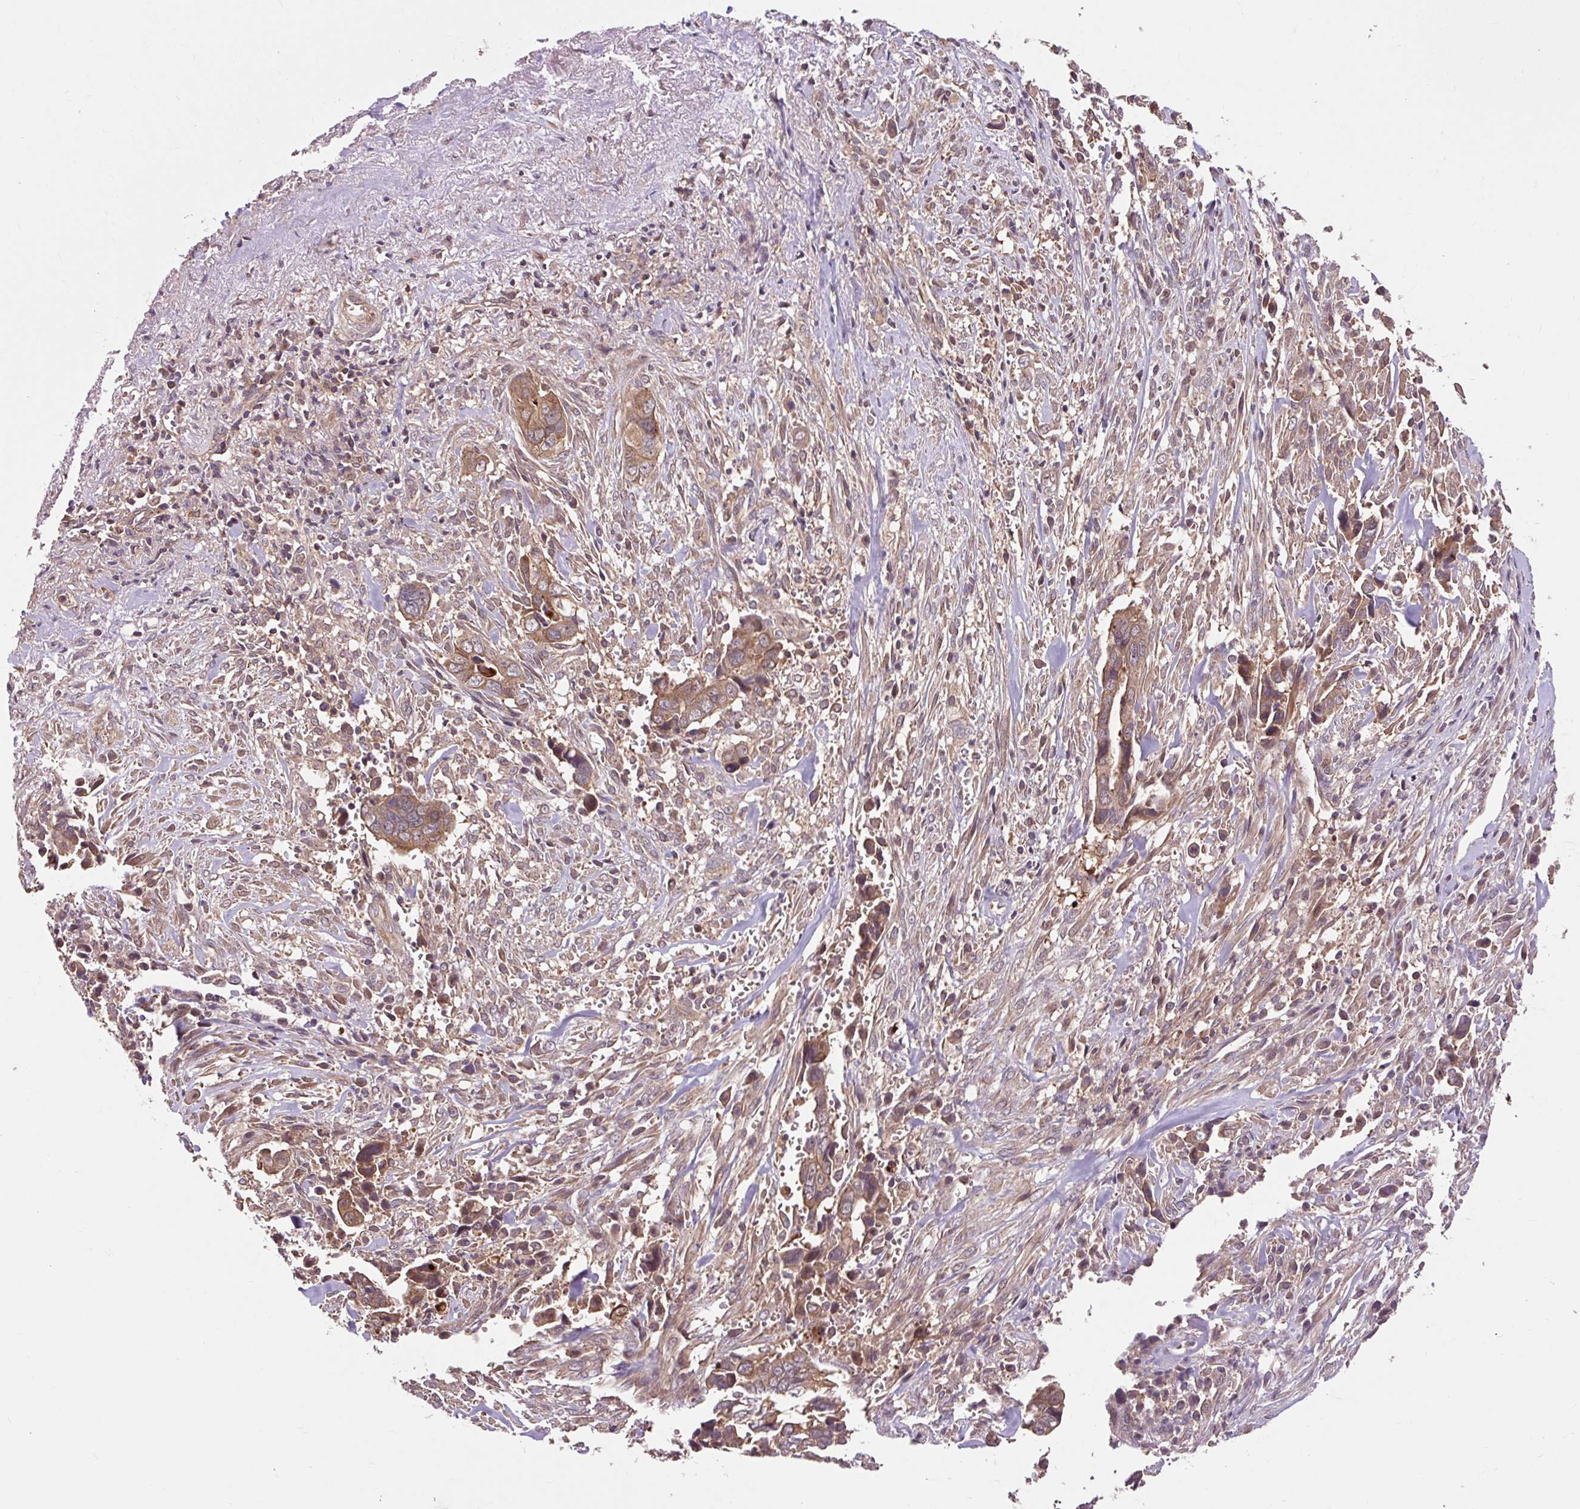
{"staining": {"intensity": "moderate", "quantity": ">75%", "location": "cytoplasmic/membranous"}, "tissue": "liver cancer", "cell_type": "Tumor cells", "image_type": "cancer", "snomed": [{"axis": "morphology", "description": "Cholangiocarcinoma"}, {"axis": "topography", "description": "Liver"}], "caption": "Liver cancer stained with a brown dye shows moderate cytoplasmic/membranous positive expression in approximately >75% of tumor cells.", "gene": "MMS19", "patient": {"sex": "female", "age": 79}}